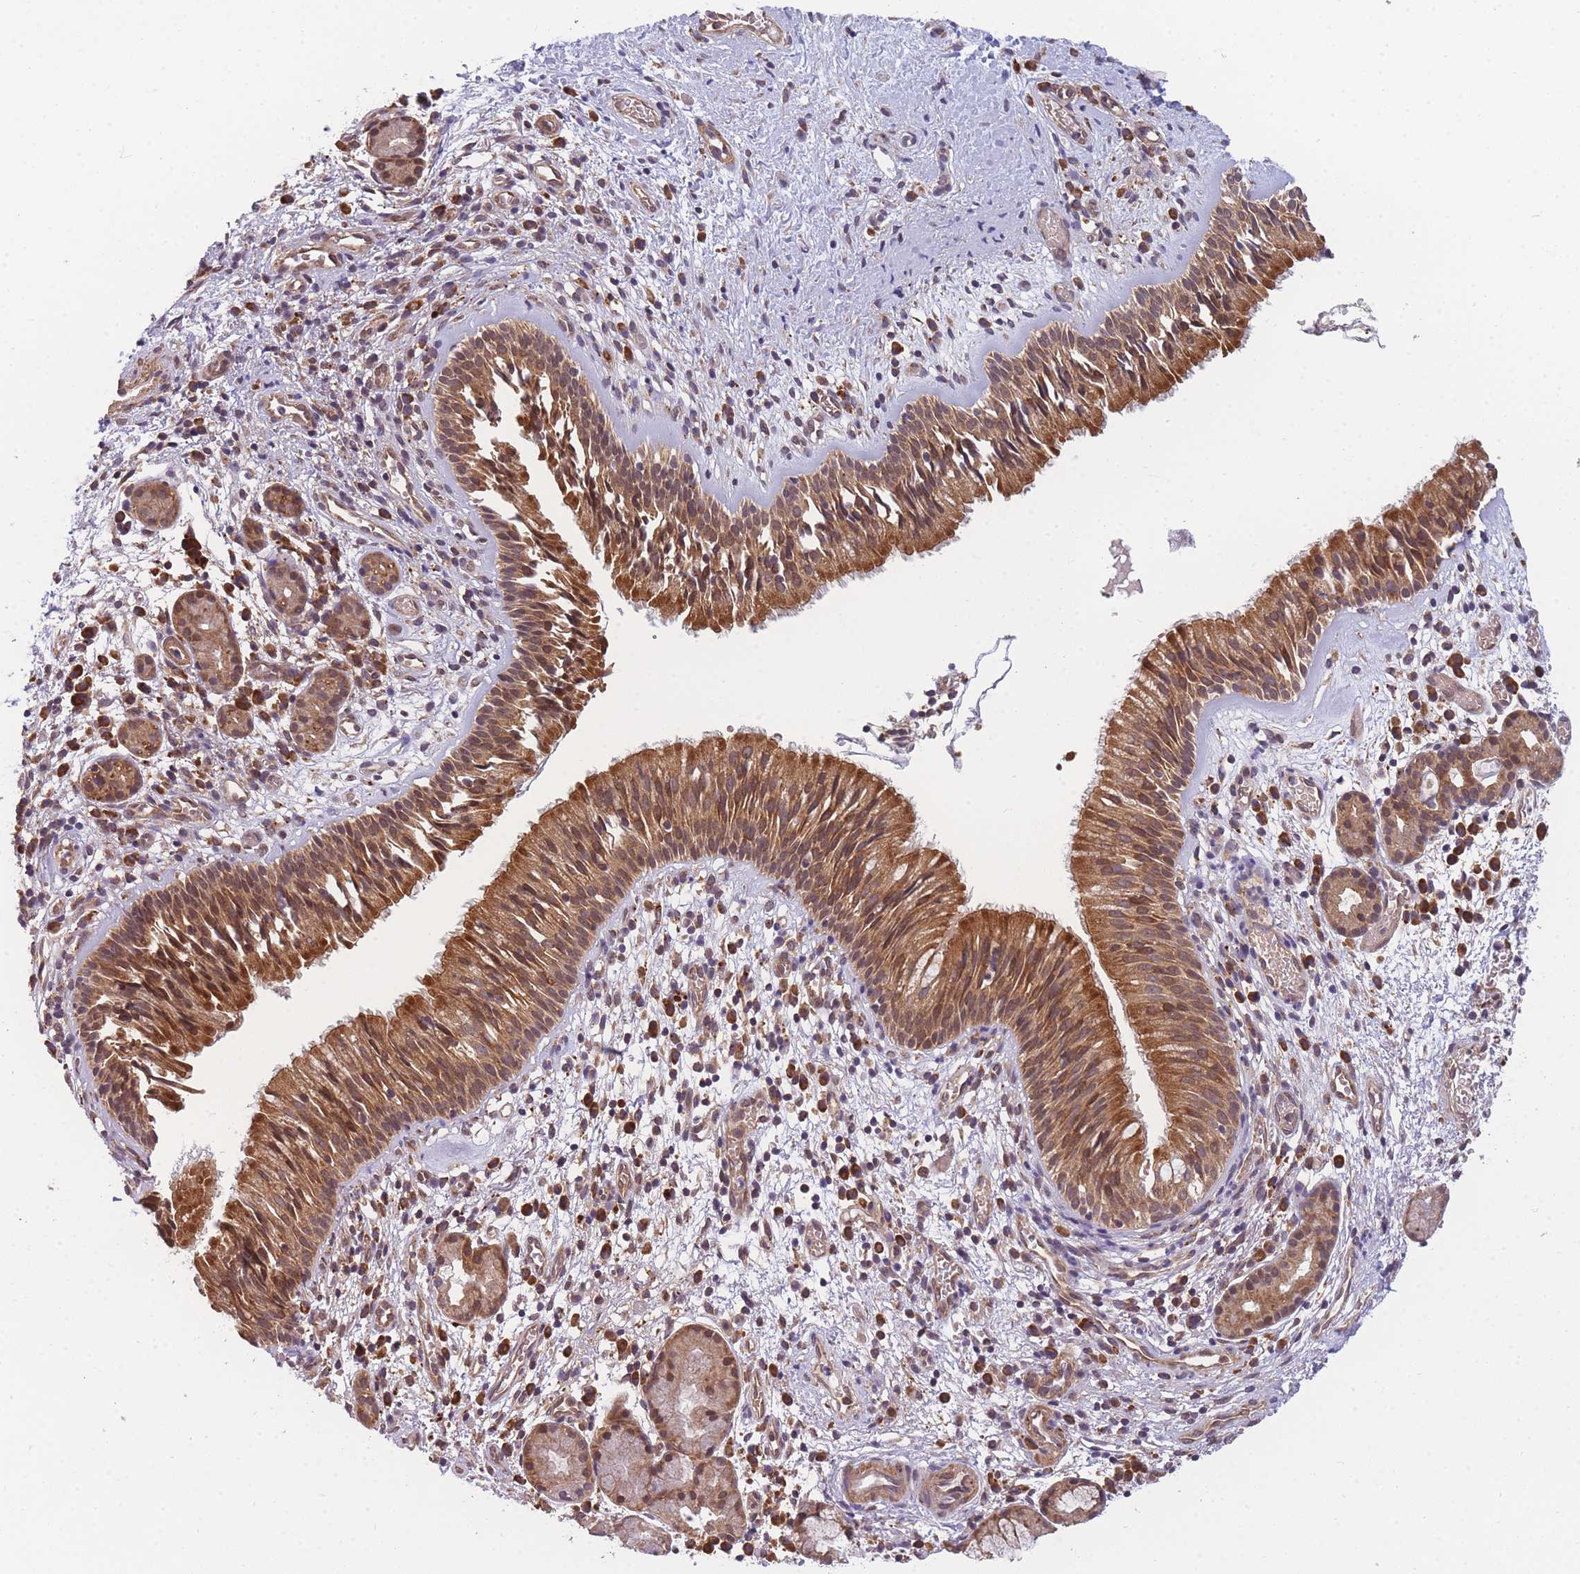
{"staining": {"intensity": "strong", "quantity": ">75%", "location": "cytoplasmic/membranous"}, "tissue": "nasopharynx", "cell_type": "Respiratory epithelial cells", "image_type": "normal", "snomed": [{"axis": "morphology", "description": "Normal tissue, NOS"}, {"axis": "topography", "description": "Nasopharynx"}], "caption": "Unremarkable nasopharynx was stained to show a protein in brown. There is high levels of strong cytoplasmic/membranous positivity in approximately >75% of respiratory epithelial cells.", "gene": "ENSG00000276345", "patient": {"sex": "male", "age": 65}}